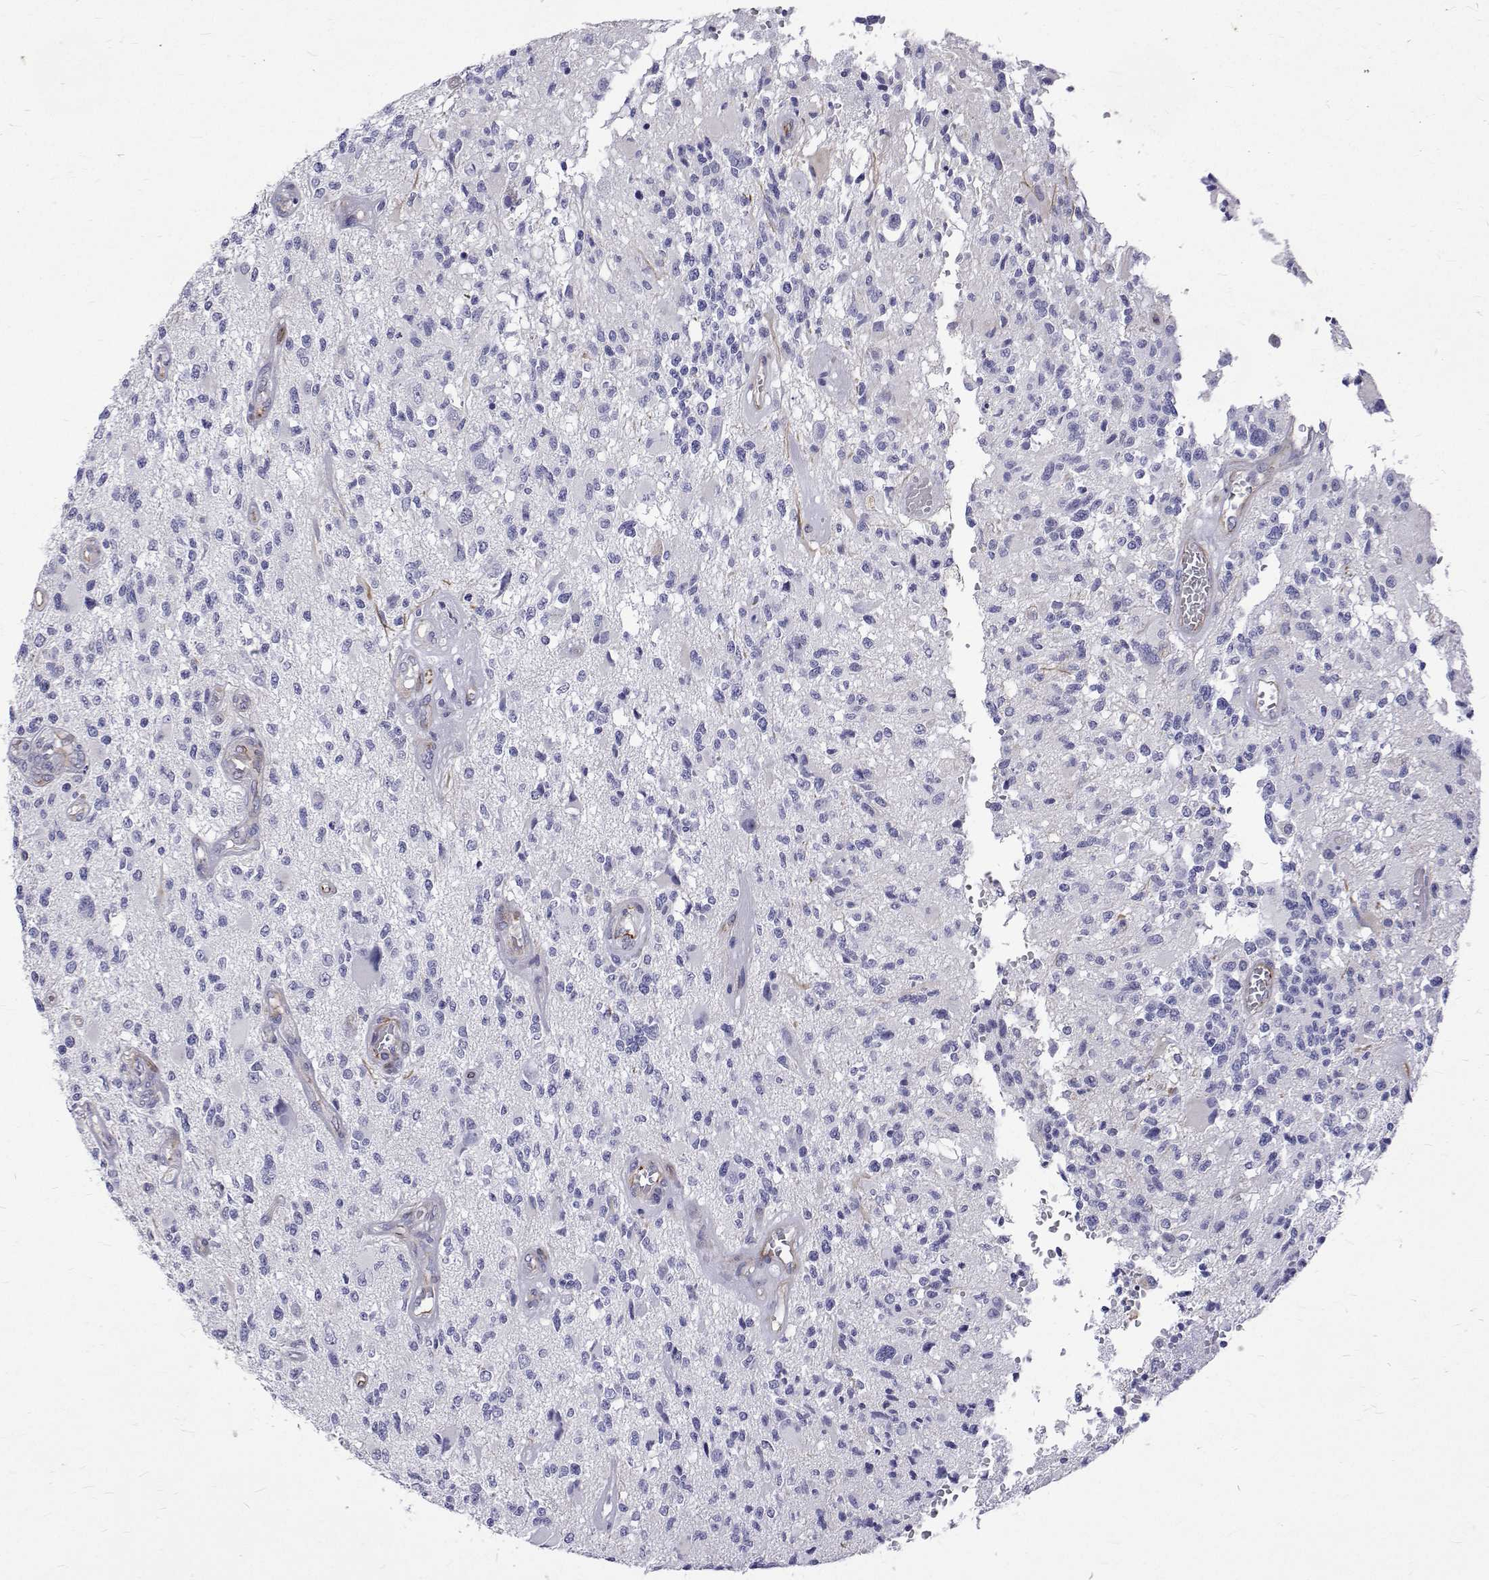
{"staining": {"intensity": "negative", "quantity": "none", "location": "none"}, "tissue": "glioma", "cell_type": "Tumor cells", "image_type": "cancer", "snomed": [{"axis": "morphology", "description": "Glioma, malignant, High grade"}, {"axis": "topography", "description": "Brain"}], "caption": "Malignant glioma (high-grade) was stained to show a protein in brown. There is no significant expression in tumor cells.", "gene": "OPRPN", "patient": {"sex": "female", "age": 63}}